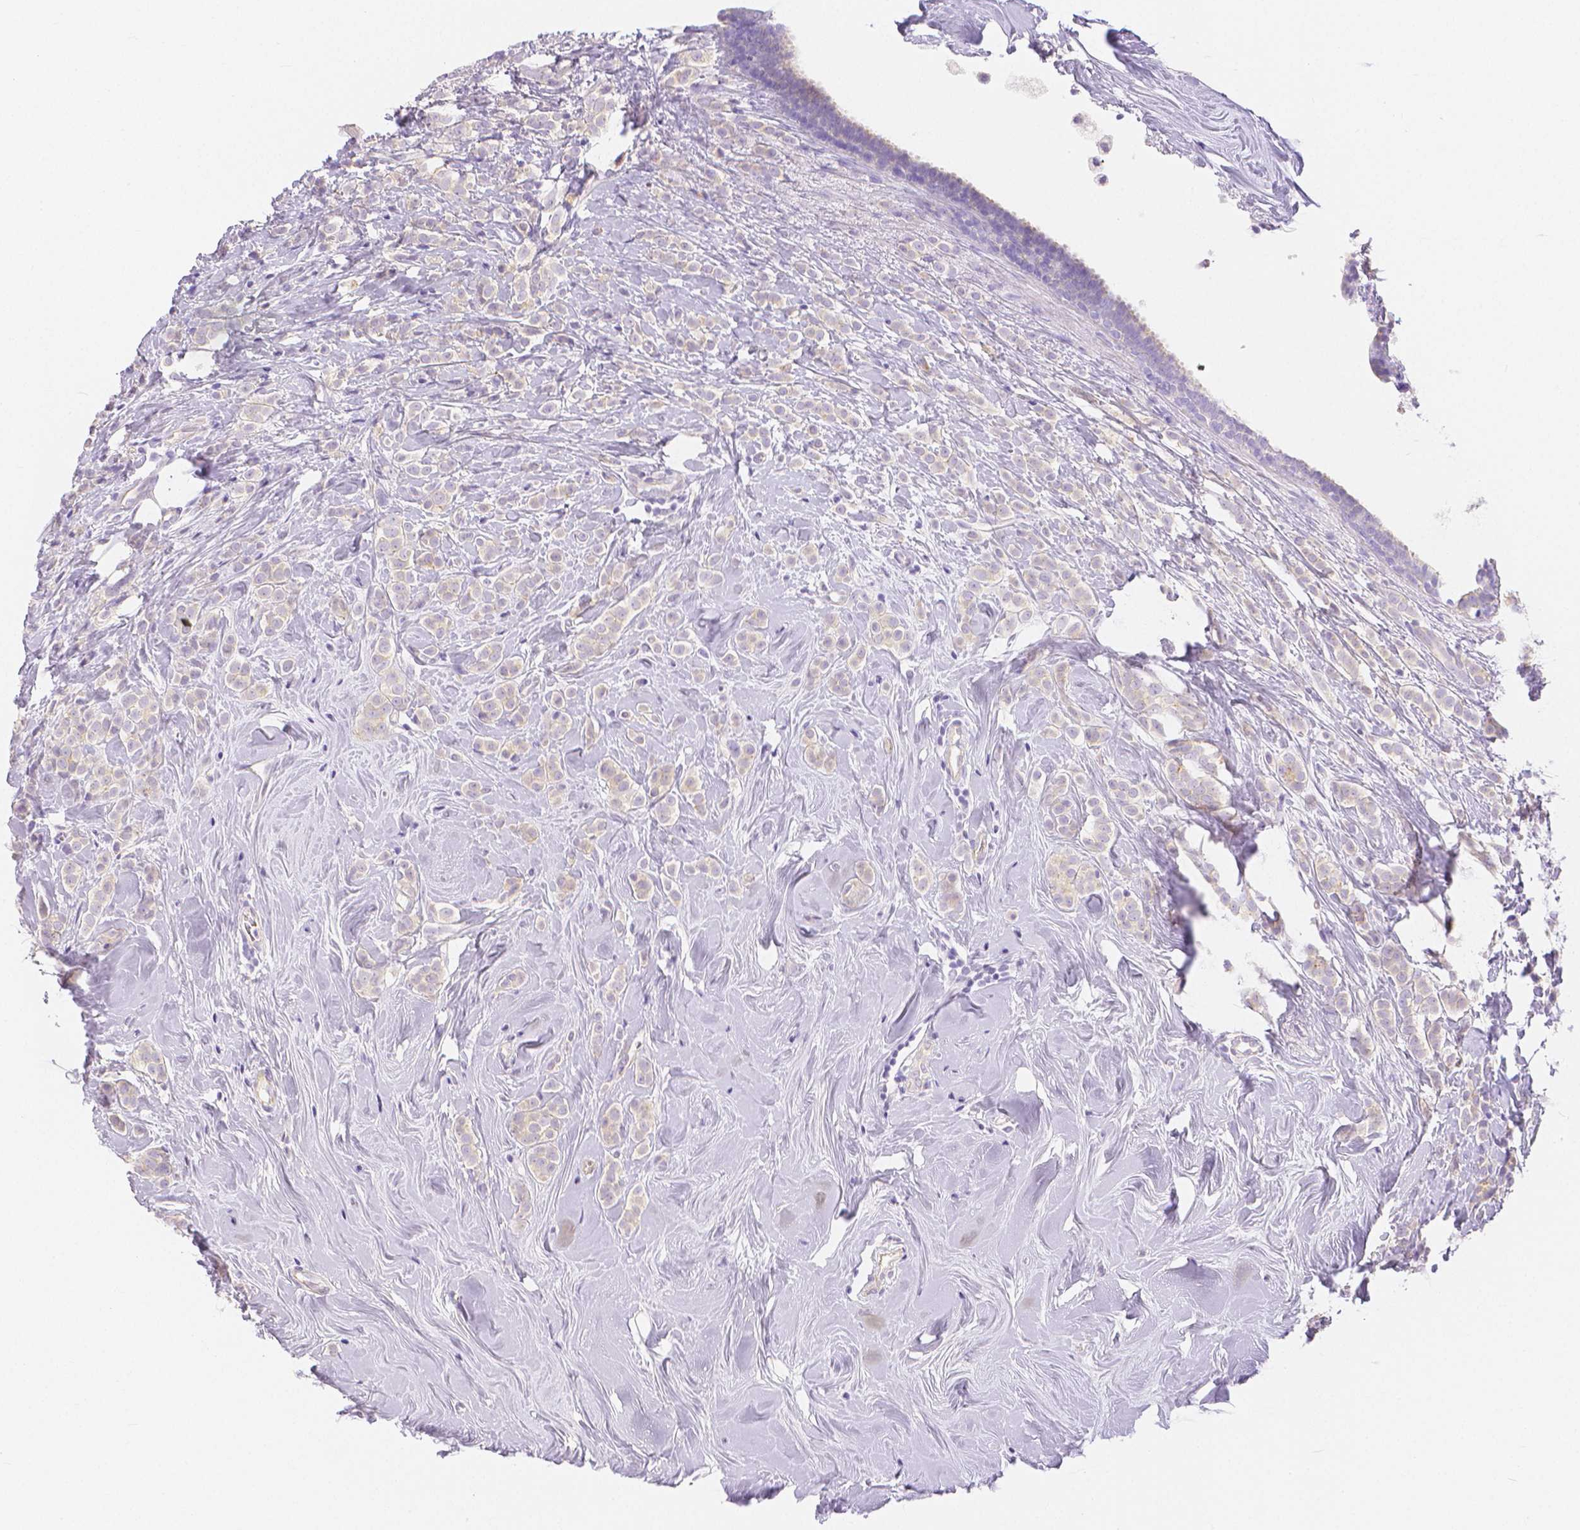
{"staining": {"intensity": "negative", "quantity": "none", "location": "none"}, "tissue": "breast cancer", "cell_type": "Tumor cells", "image_type": "cancer", "snomed": [{"axis": "morphology", "description": "Lobular carcinoma"}, {"axis": "topography", "description": "Breast"}], "caption": "Immunohistochemistry photomicrograph of lobular carcinoma (breast) stained for a protein (brown), which displays no positivity in tumor cells.", "gene": "SLC27A5", "patient": {"sex": "female", "age": 49}}